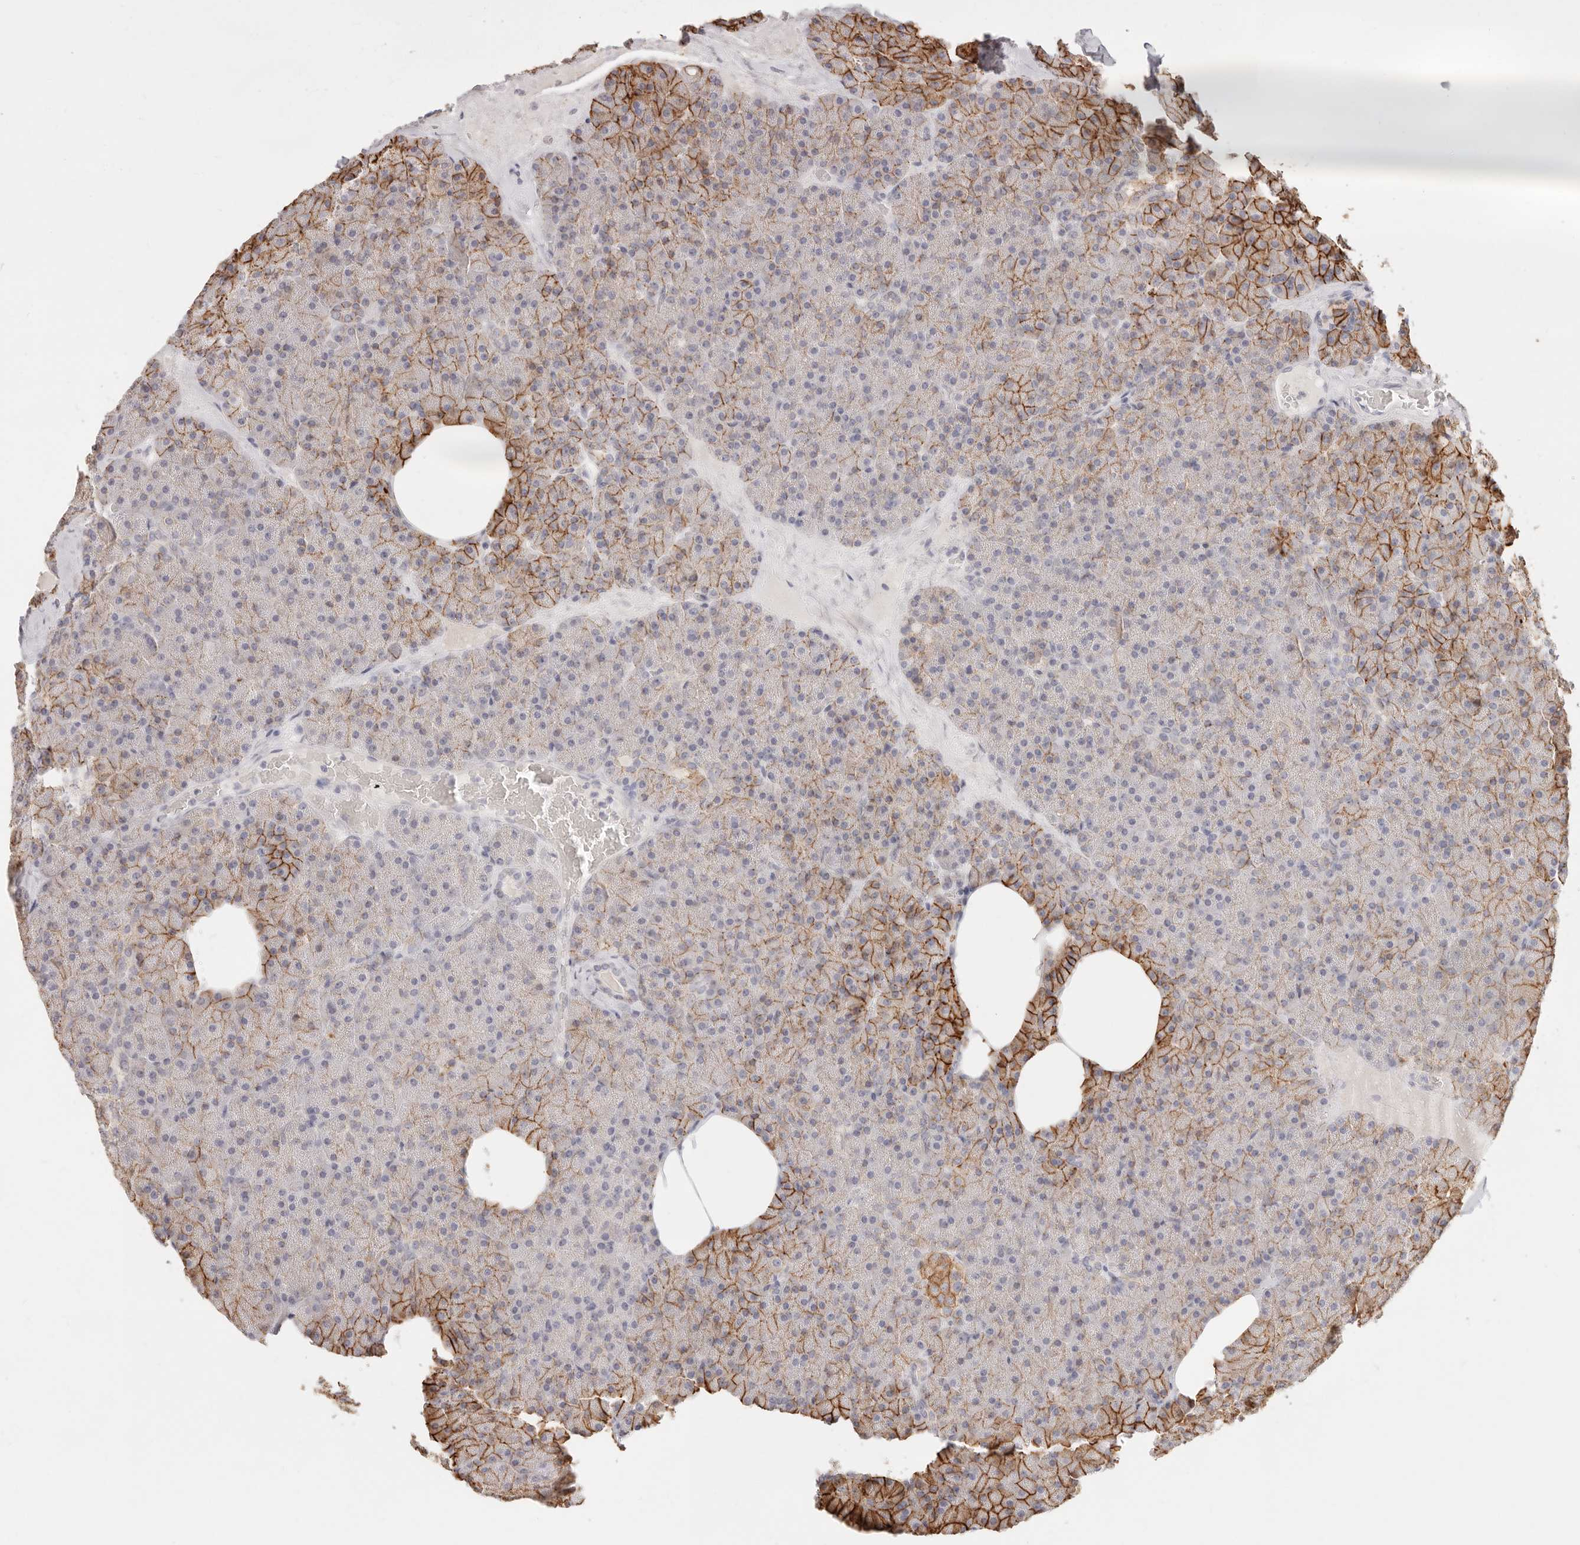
{"staining": {"intensity": "moderate", "quantity": "25%-75%", "location": "cytoplasmic/membranous"}, "tissue": "pancreas", "cell_type": "Exocrine glandular cells", "image_type": "normal", "snomed": [{"axis": "morphology", "description": "Normal tissue, NOS"}, {"axis": "morphology", "description": "Carcinoid, malignant, NOS"}, {"axis": "topography", "description": "Pancreas"}], "caption": "DAB (3,3'-diaminobenzidine) immunohistochemical staining of unremarkable pancreas demonstrates moderate cytoplasmic/membranous protein expression in about 25%-75% of exocrine glandular cells.", "gene": "EPCAM", "patient": {"sex": "female", "age": 35}}